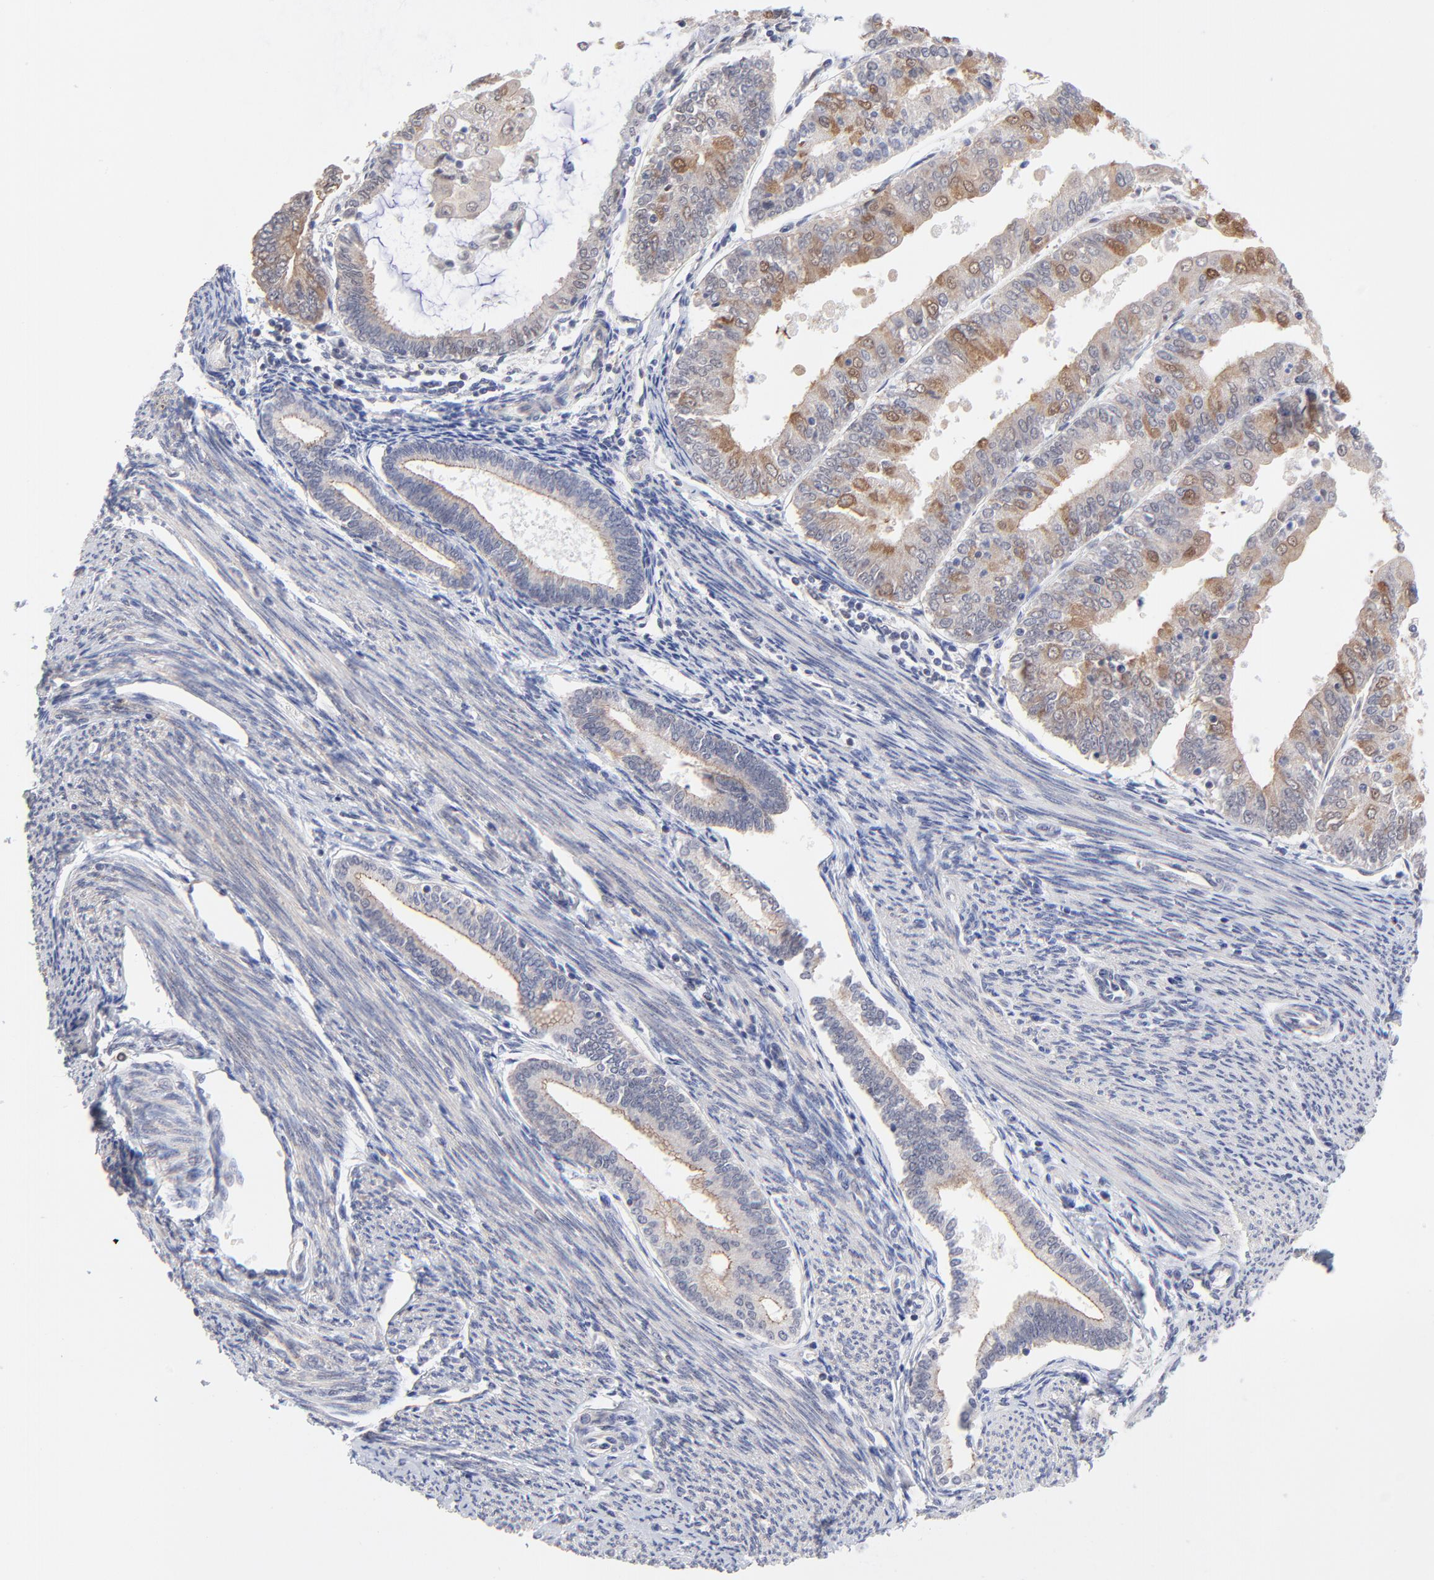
{"staining": {"intensity": "moderate", "quantity": "<25%", "location": "cytoplasmic/membranous,nuclear"}, "tissue": "endometrial cancer", "cell_type": "Tumor cells", "image_type": "cancer", "snomed": [{"axis": "morphology", "description": "Adenocarcinoma, NOS"}, {"axis": "topography", "description": "Endometrium"}], "caption": "Endometrial adenocarcinoma tissue shows moderate cytoplasmic/membranous and nuclear positivity in approximately <25% of tumor cells", "gene": "FBXO8", "patient": {"sex": "female", "age": 79}}